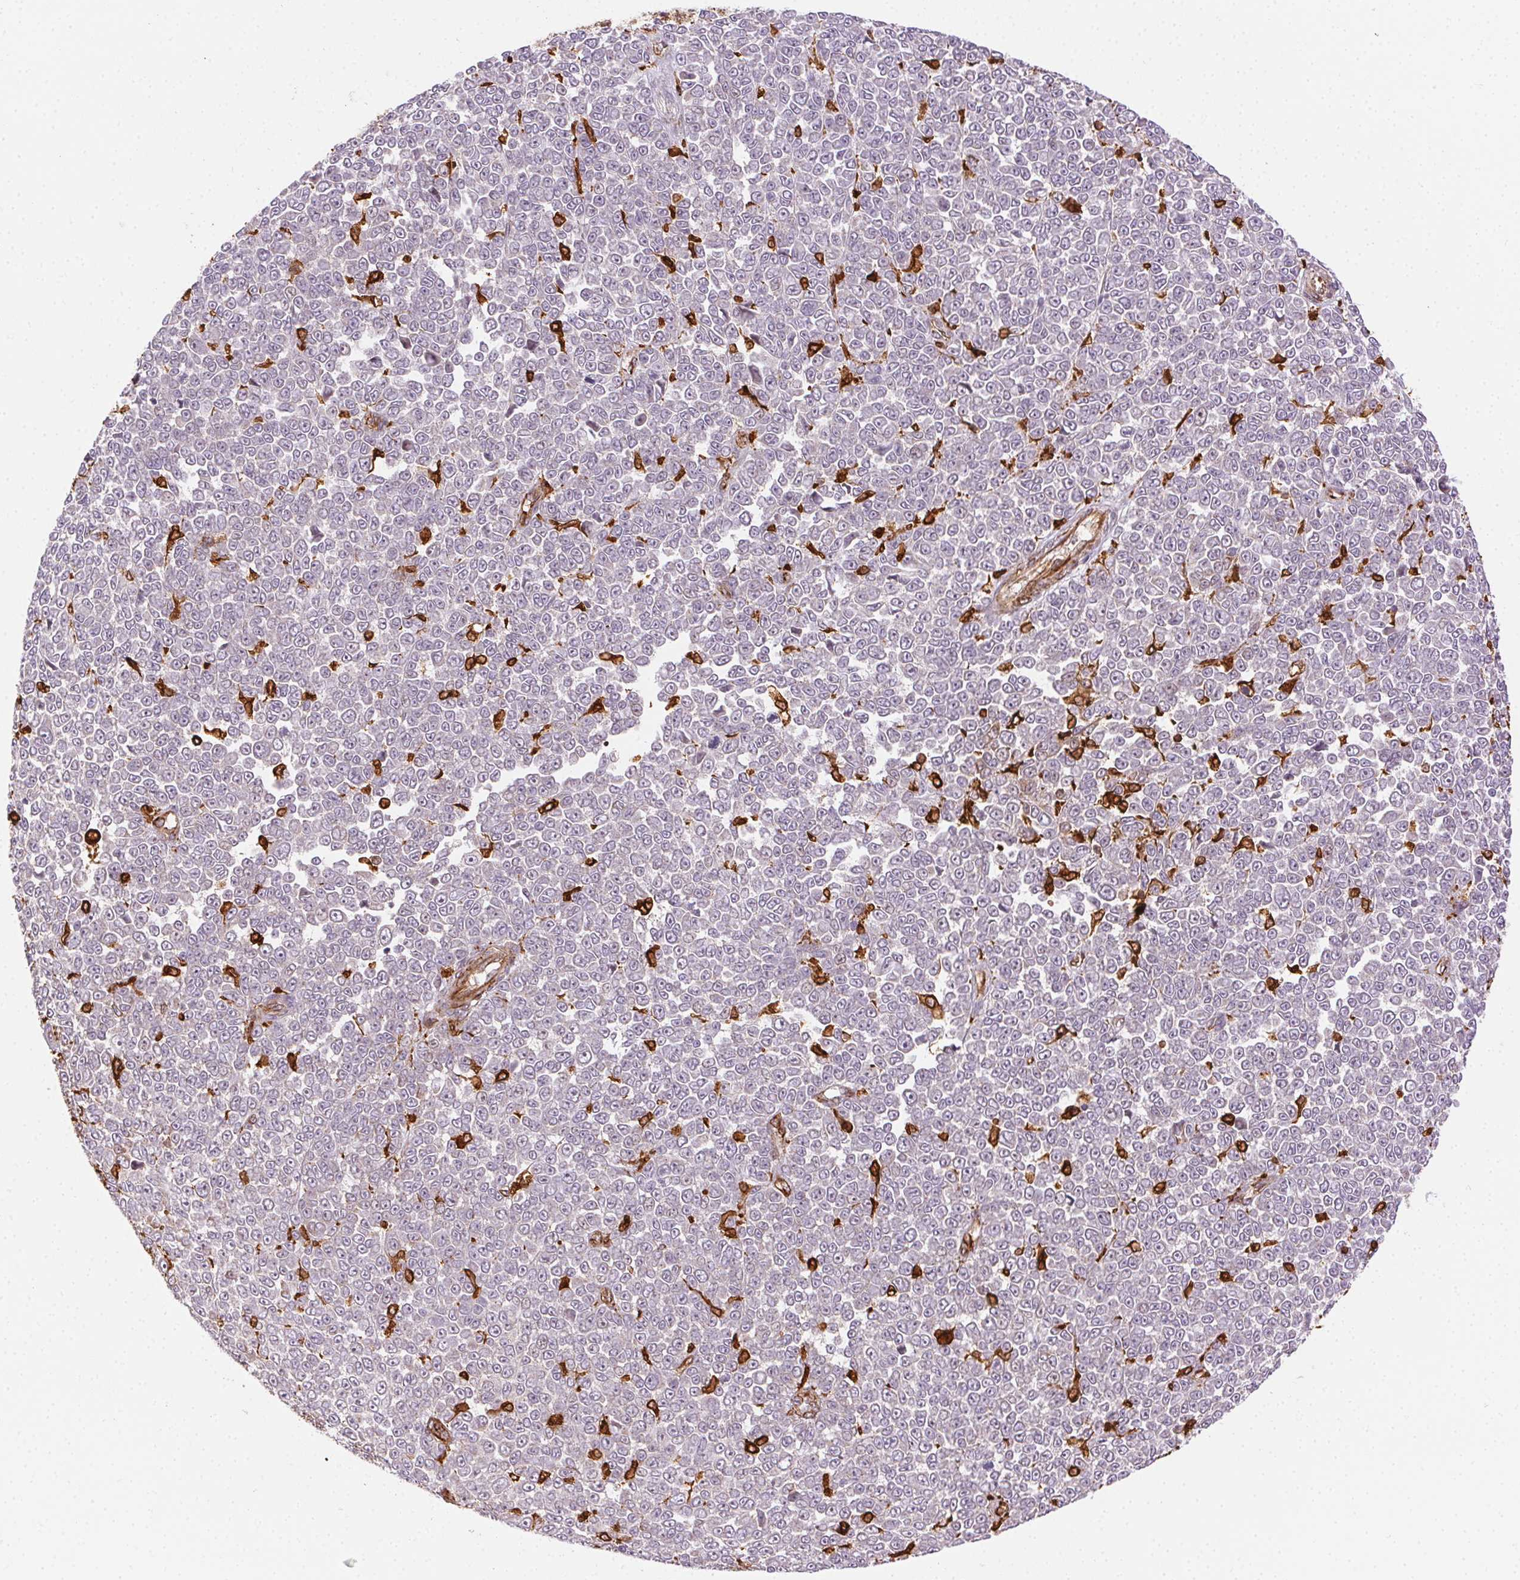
{"staining": {"intensity": "negative", "quantity": "none", "location": "none"}, "tissue": "melanoma", "cell_type": "Tumor cells", "image_type": "cancer", "snomed": [{"axis": "morphology", "description": "Malignant melanoma, NOS"}, {"axis": "topography", "description": "Skin"}], "caption": "The image displays no staining of tumor cells in malignant melanoma.", "gene": "RNASET2", "patient": {"sex": "female", "age": 95}}